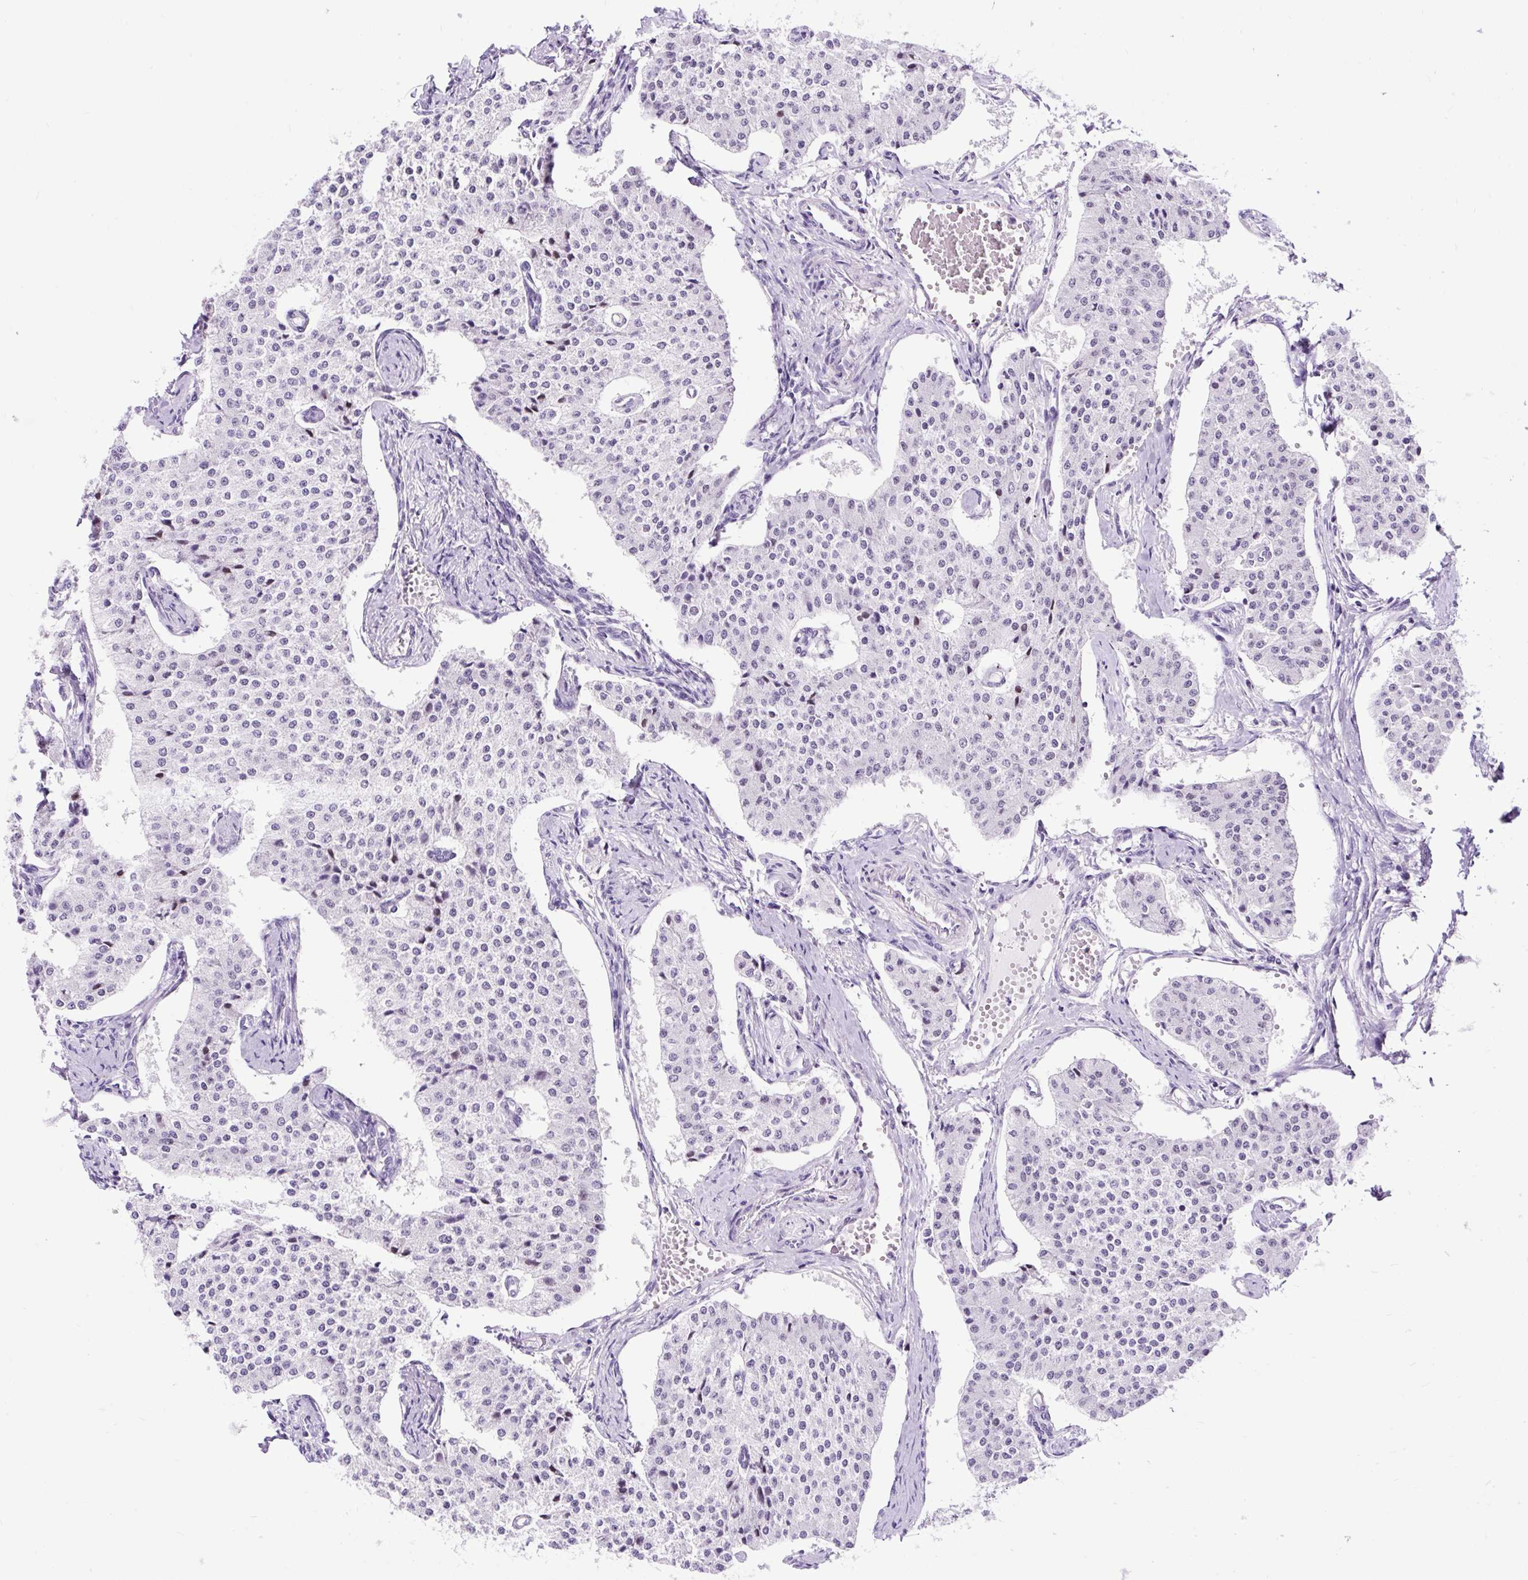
{"staining": {"intensity": "negative", "quantity": "none", "location": "none"}, "tissue": "carcinoid", "cell_type": "Tumor cells", "image_type": "cancer", "snomed": [{"axis": "morphology", "description": "Carcinoid, malignant, NOS"}, {"axis": "topography", "description": "Colon"}], "caption": "This photomicrograph is of malignant carcinoid stained with immunohistochemistry (IHC) to label a protein in brown with the nuclei are counter-stained blue. There is no staining in tumor cells.", "gene": "RACGAP1", "patient": {"sex": "female", "age": 52}}